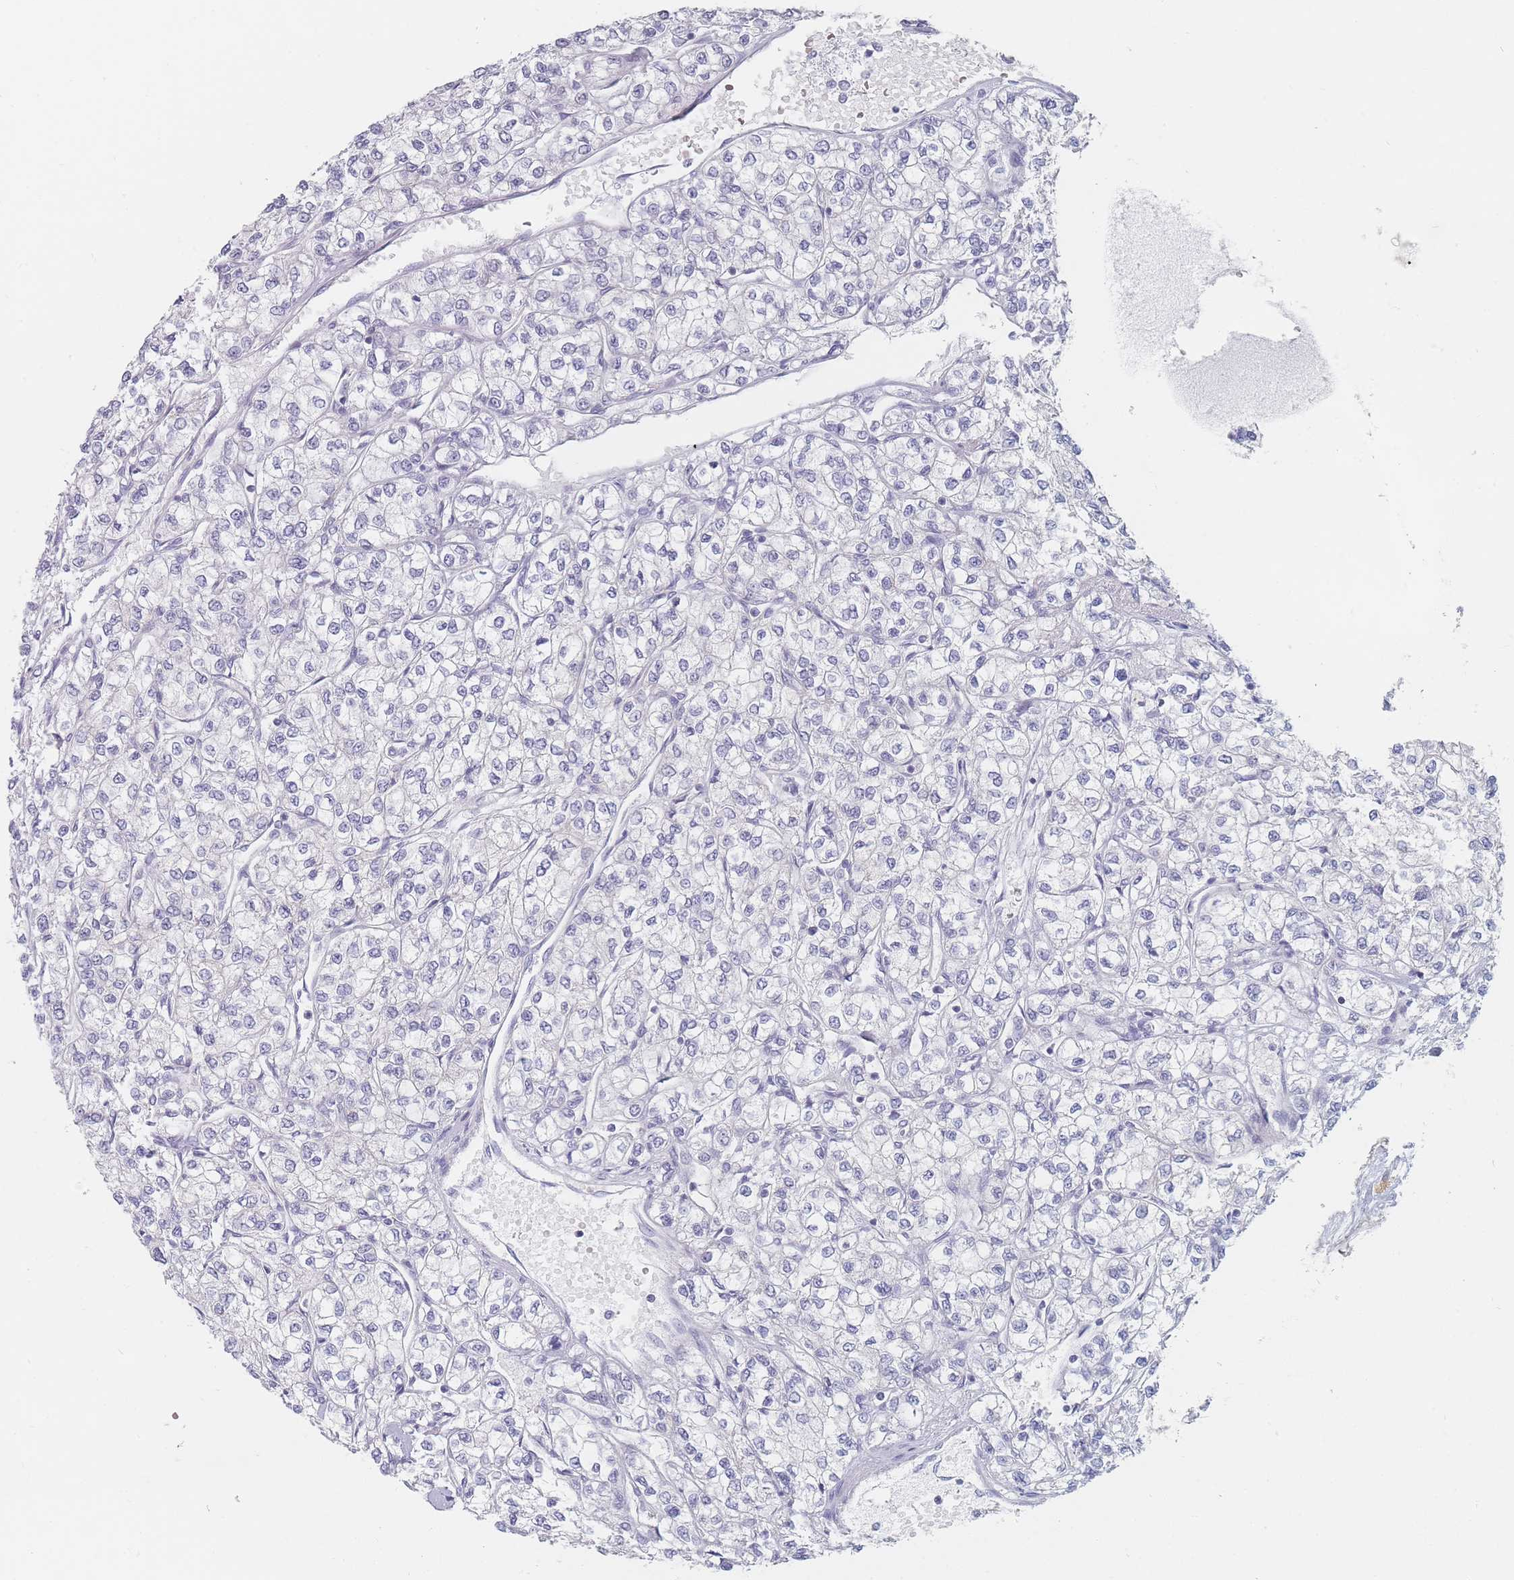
{"staining": {"intensity": "negative", "quantity": "none", "location": "none"}, "tissue": "renal cancer", "cell_type": "Tumor cells", "image_type": "cancer", "snomed": [{"axis": "morphology", "description": "Adenocarcinoma, NOS"}, {"axis": "topography", "description": "Kidney"}], "caption": "Renal cancer stained for a protein using IHC reveals no expression tumor cells.", "gene": "MAP1S", "patient": {"sex": "male", "age": 80}}